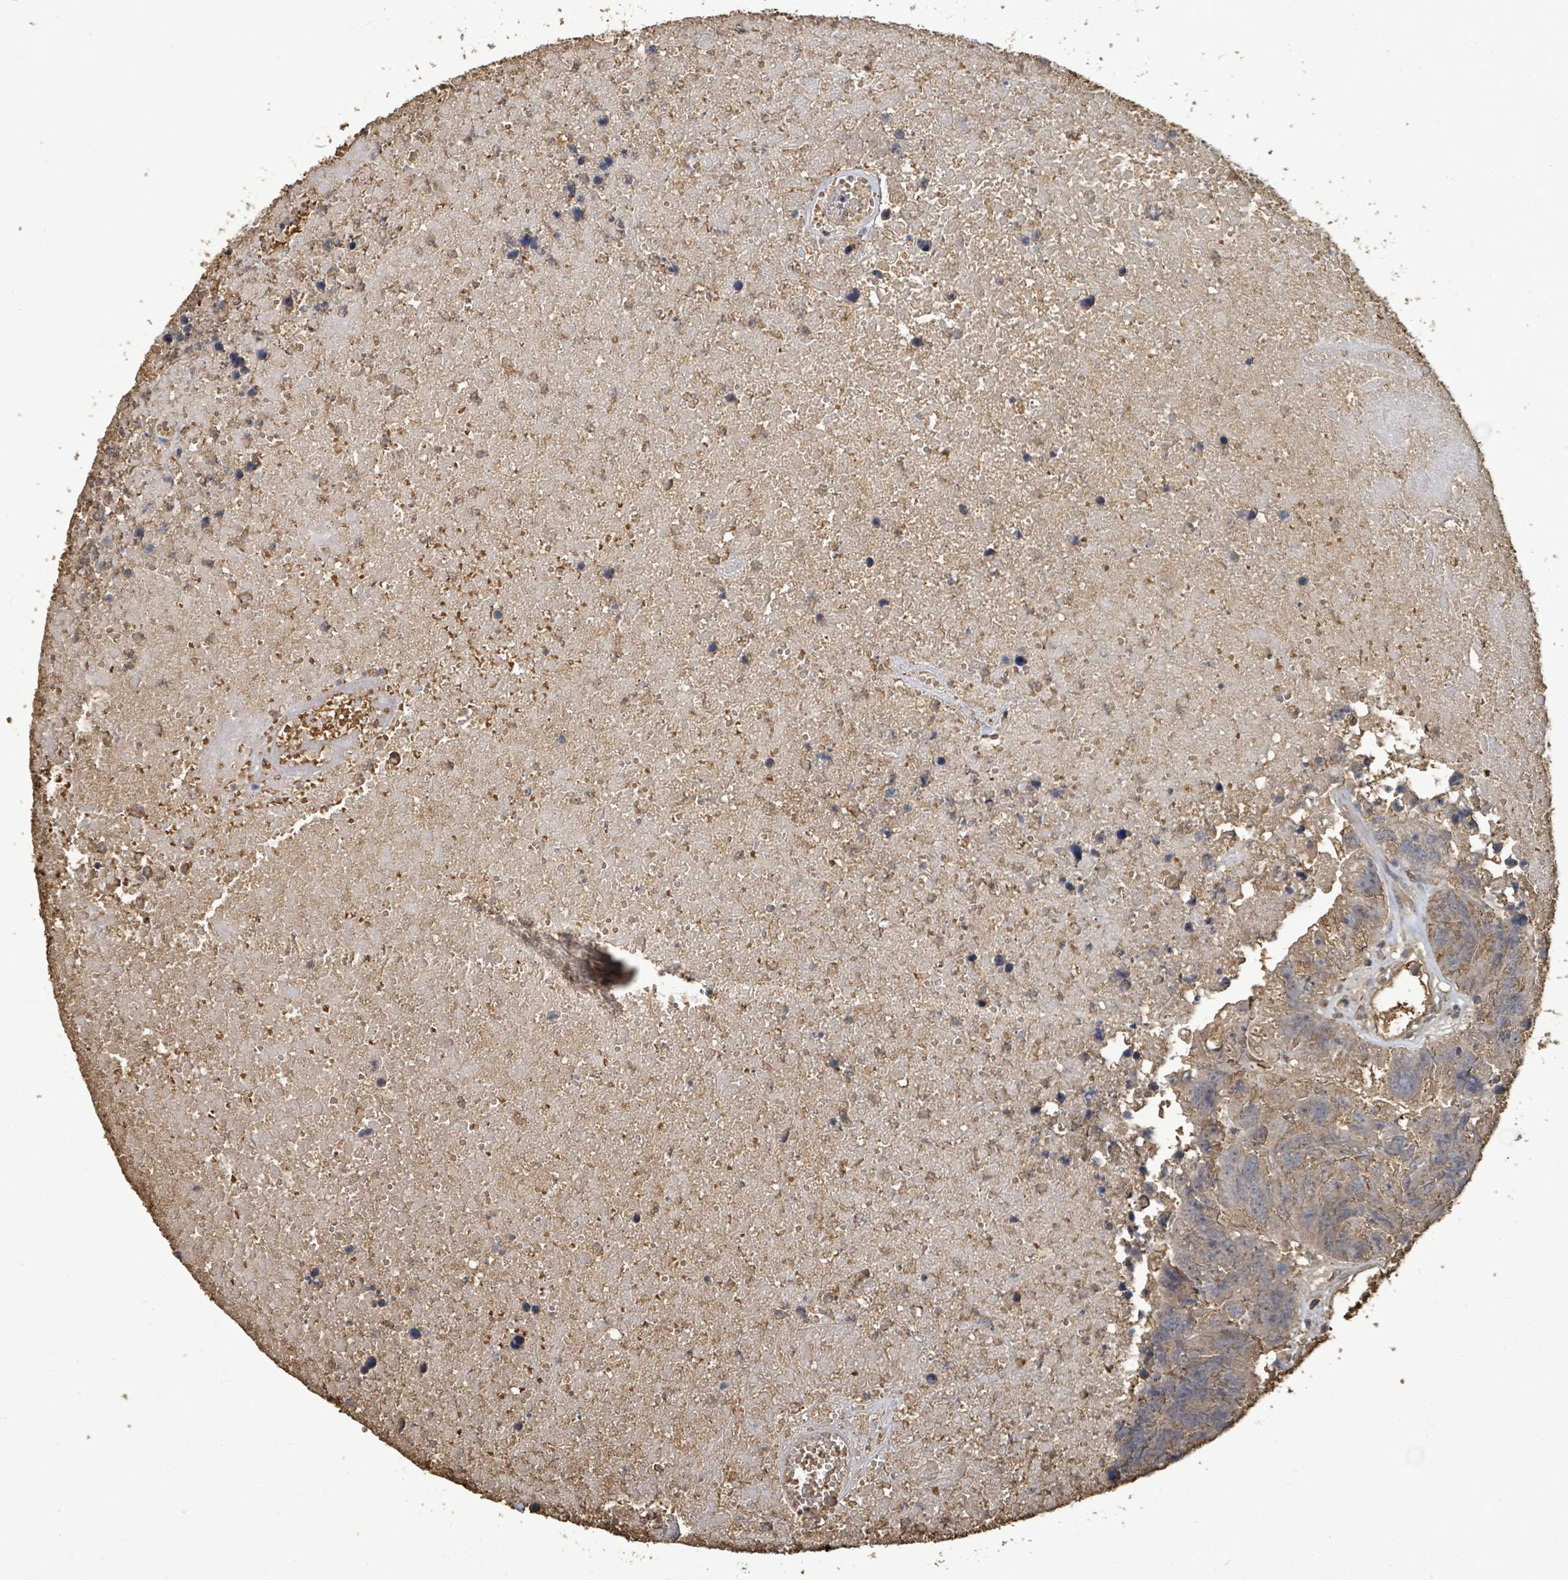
{"staining": {"intensity": "weak", "quantity": "25%-75%", "location": "cytoplasmic/membranous"}, "tissue": "colorectal cancer", "cell_type": "Tumor cells", "image_type": "cancer", "snomed": [{"axis": "morphology", "description": "Adenocarcinoma, NOS"}, {"axis": "topography", "description": "Colon"}], "caption": "Protein expression analysis of adenocarcinoma (colorectal) reveals weak cytoplasmic/membranous expression in approximately 25%-75% of tumor cells.", "gene": "C6orf52", "patient": {"sex": "female", "age": 48}}